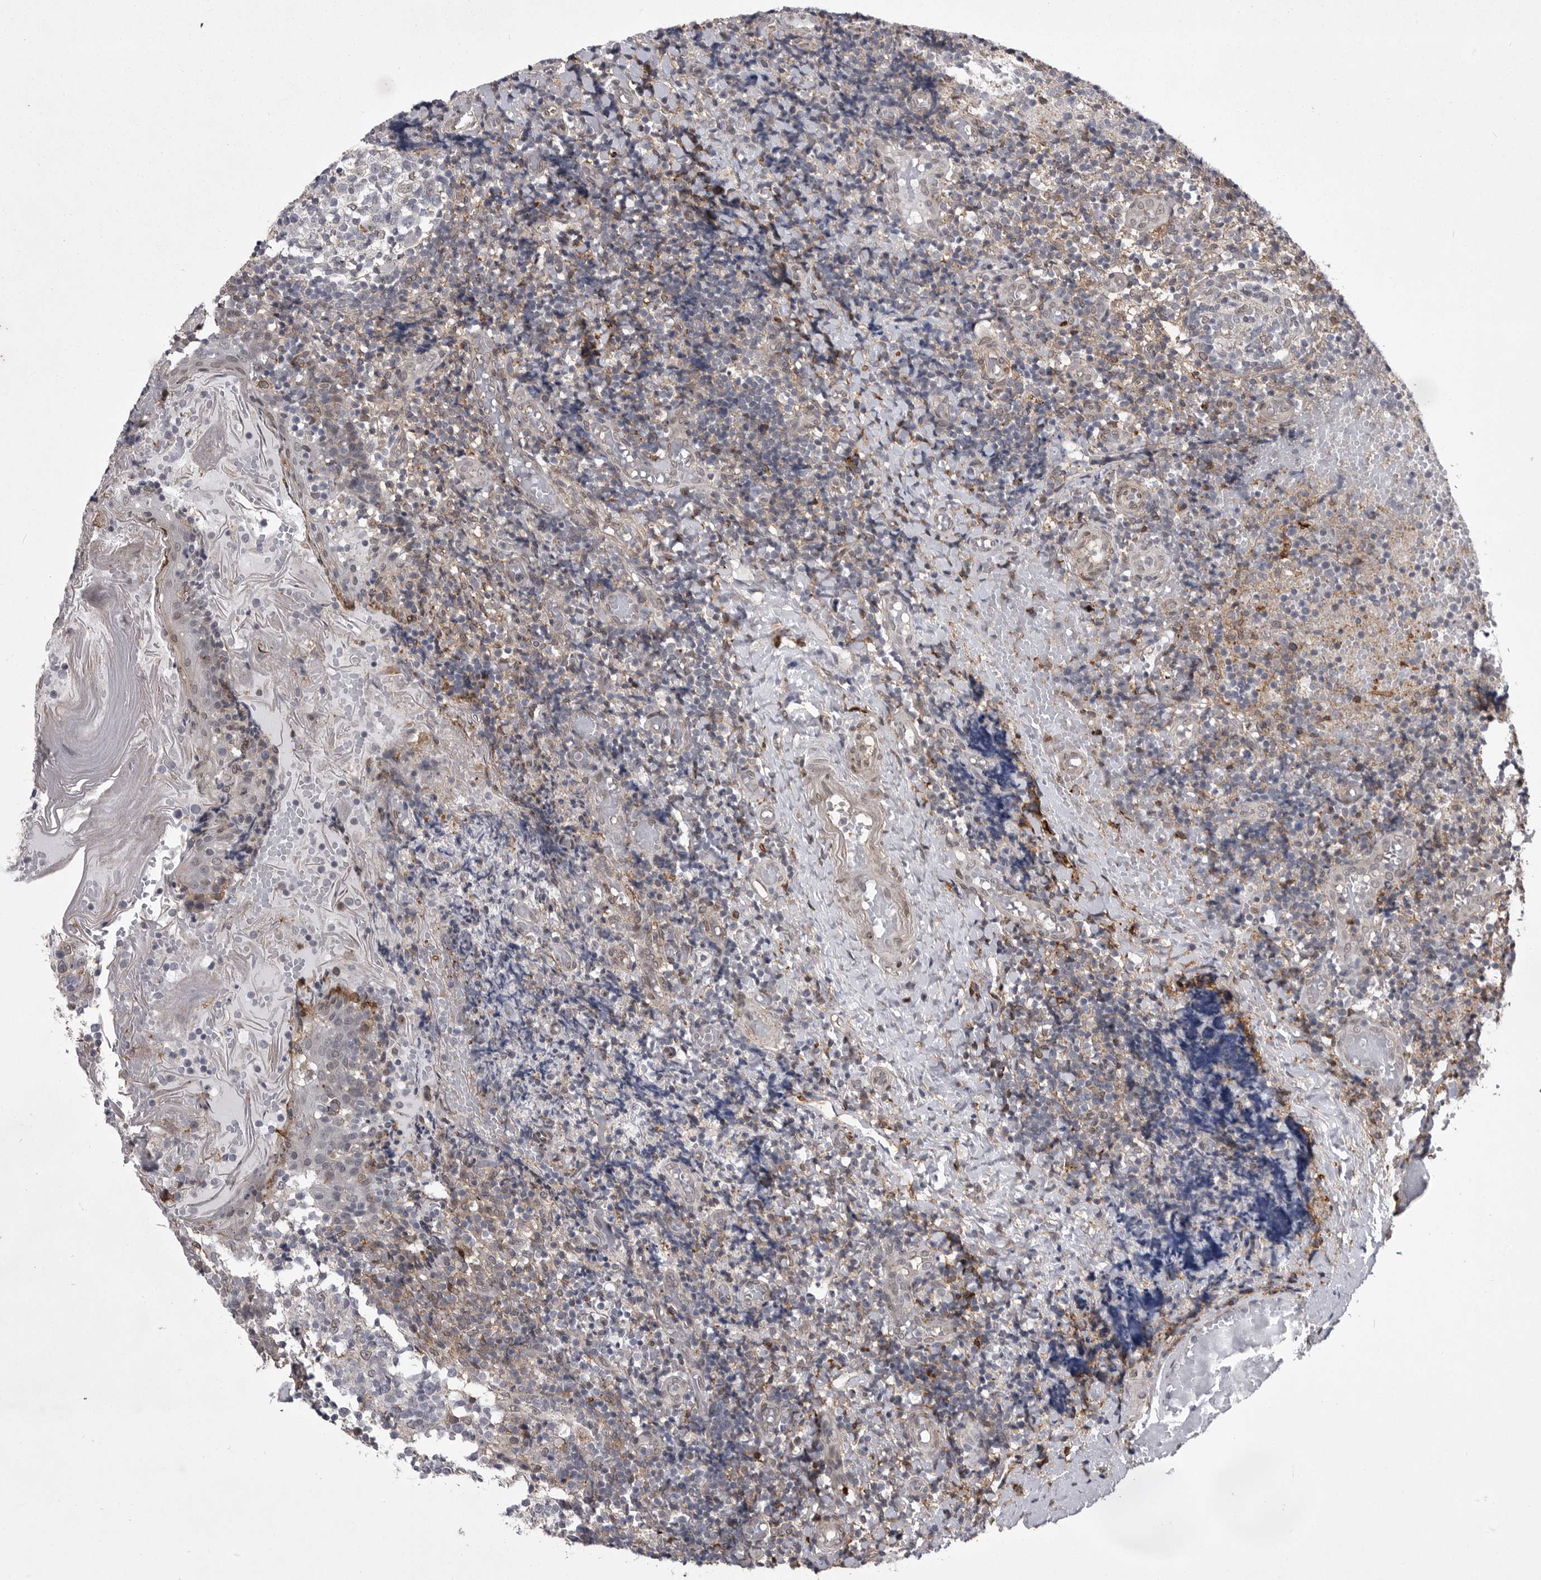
{"staining": {"intensity": "negative", "quantity": "none", "location": "none"}, "tissue": "tonsil", "cell_type": "Germinal center cells", "image_type": "normal", "snomed": [{"axis": "morphology", "description": "Normal tissue, NOS"}, {"axis": "topography", "description": "Tonsil"}], "caption": "Immunohistochemistry of benign human tonsil demonstrates no expression in germinal center cells. (DAB immunohistochemistry with hematoxylin counter stain).", "gene": "ABL1", "patient": {"sex": "female", "age": 19}}